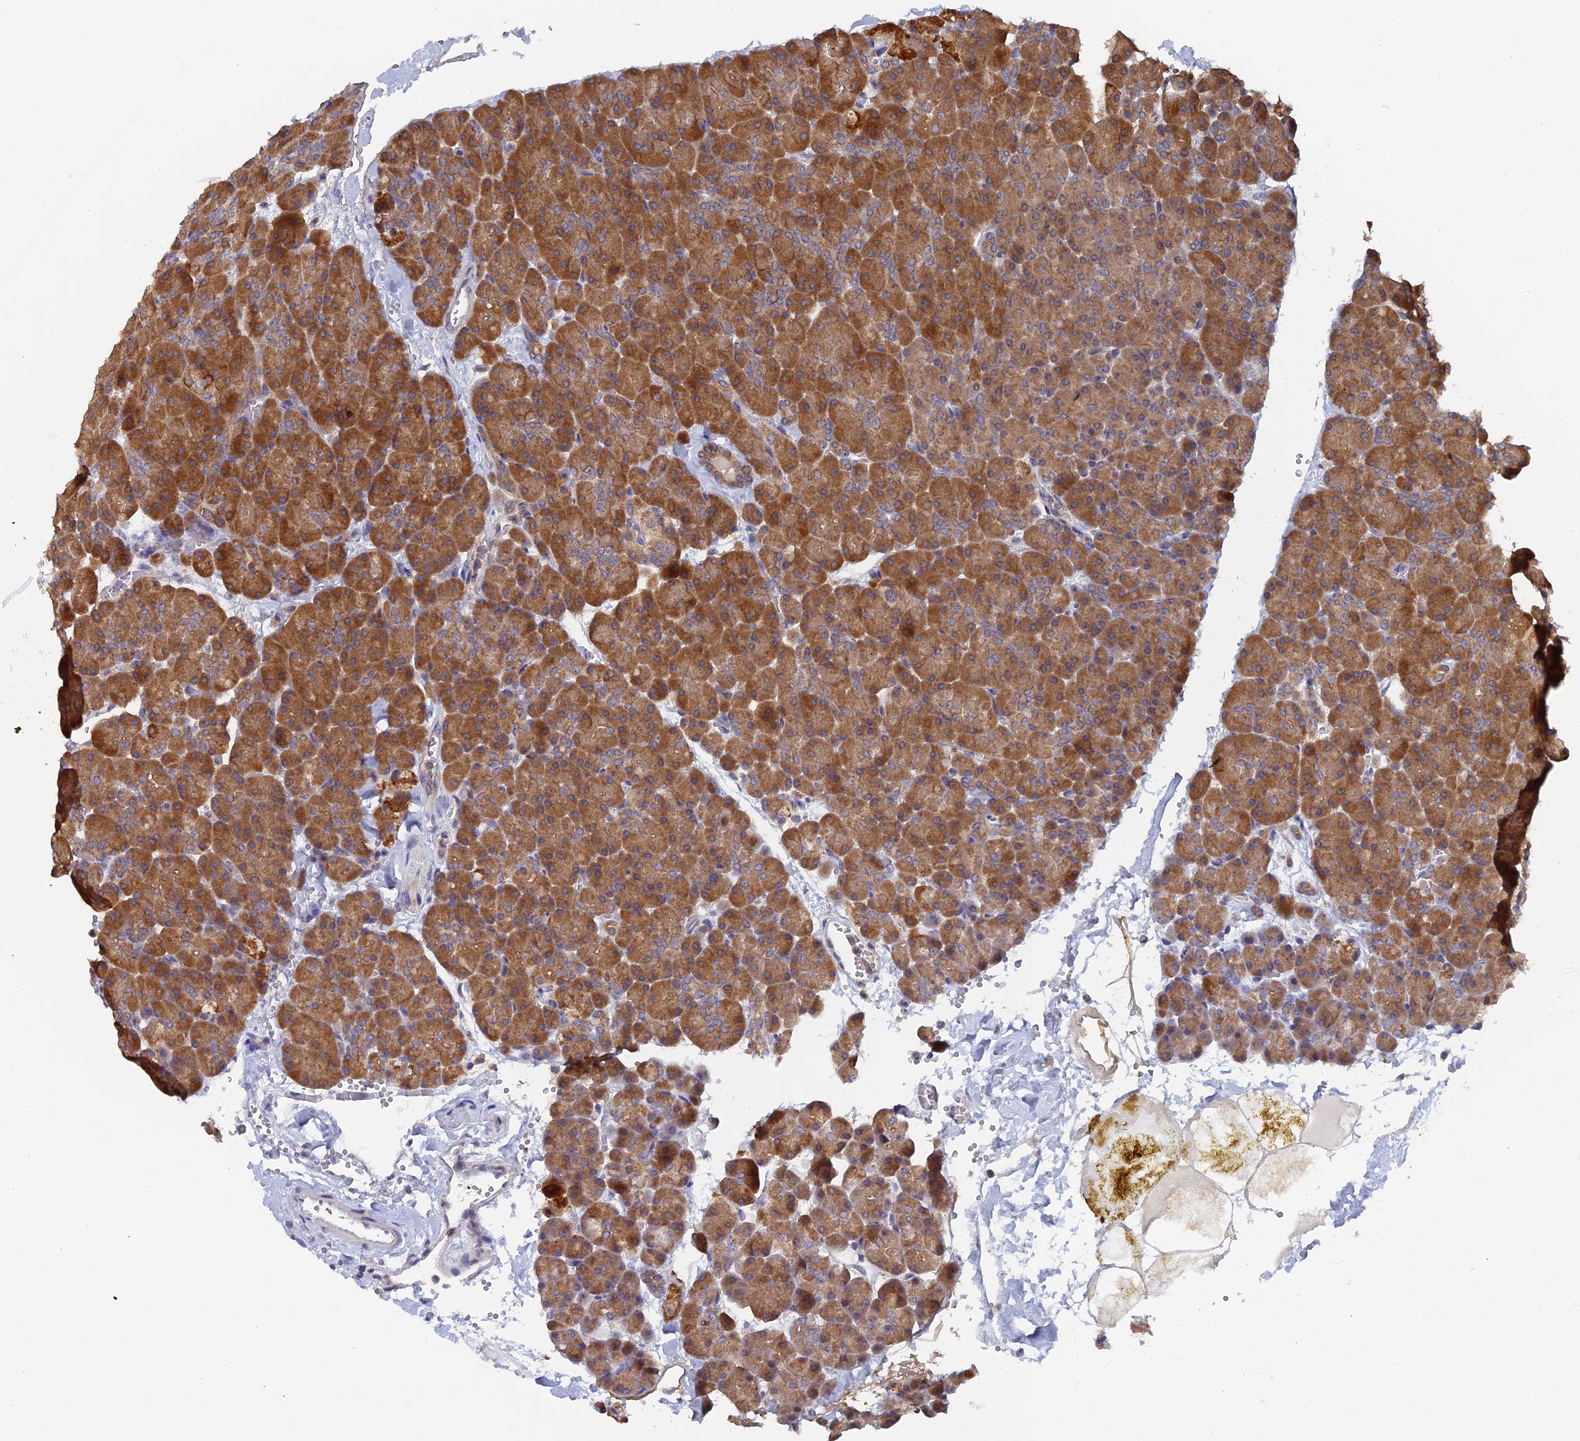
{"staining": {"intensity": "strong", "quantity": ">75%", "location": "cytoplasmic/membranous"}, "tissue": "pancreas", "cell_type": "Exocrine glandular cells", "image_type": "normal", "snomed": [{"axis": "morphology", "description": "Normal tissue, NOS"}, {"axis": "topography", "description": "Pancreas"}], "caption": "Immunohistochemistry (IHC) of unremarkable pancreas exhibits high levels of strong cytoplasmic/membranous expression in approximately >75% of exocrine glandular cells.", "gene": "MIGA2", "patient": {"sex": "male", "age": 36}}